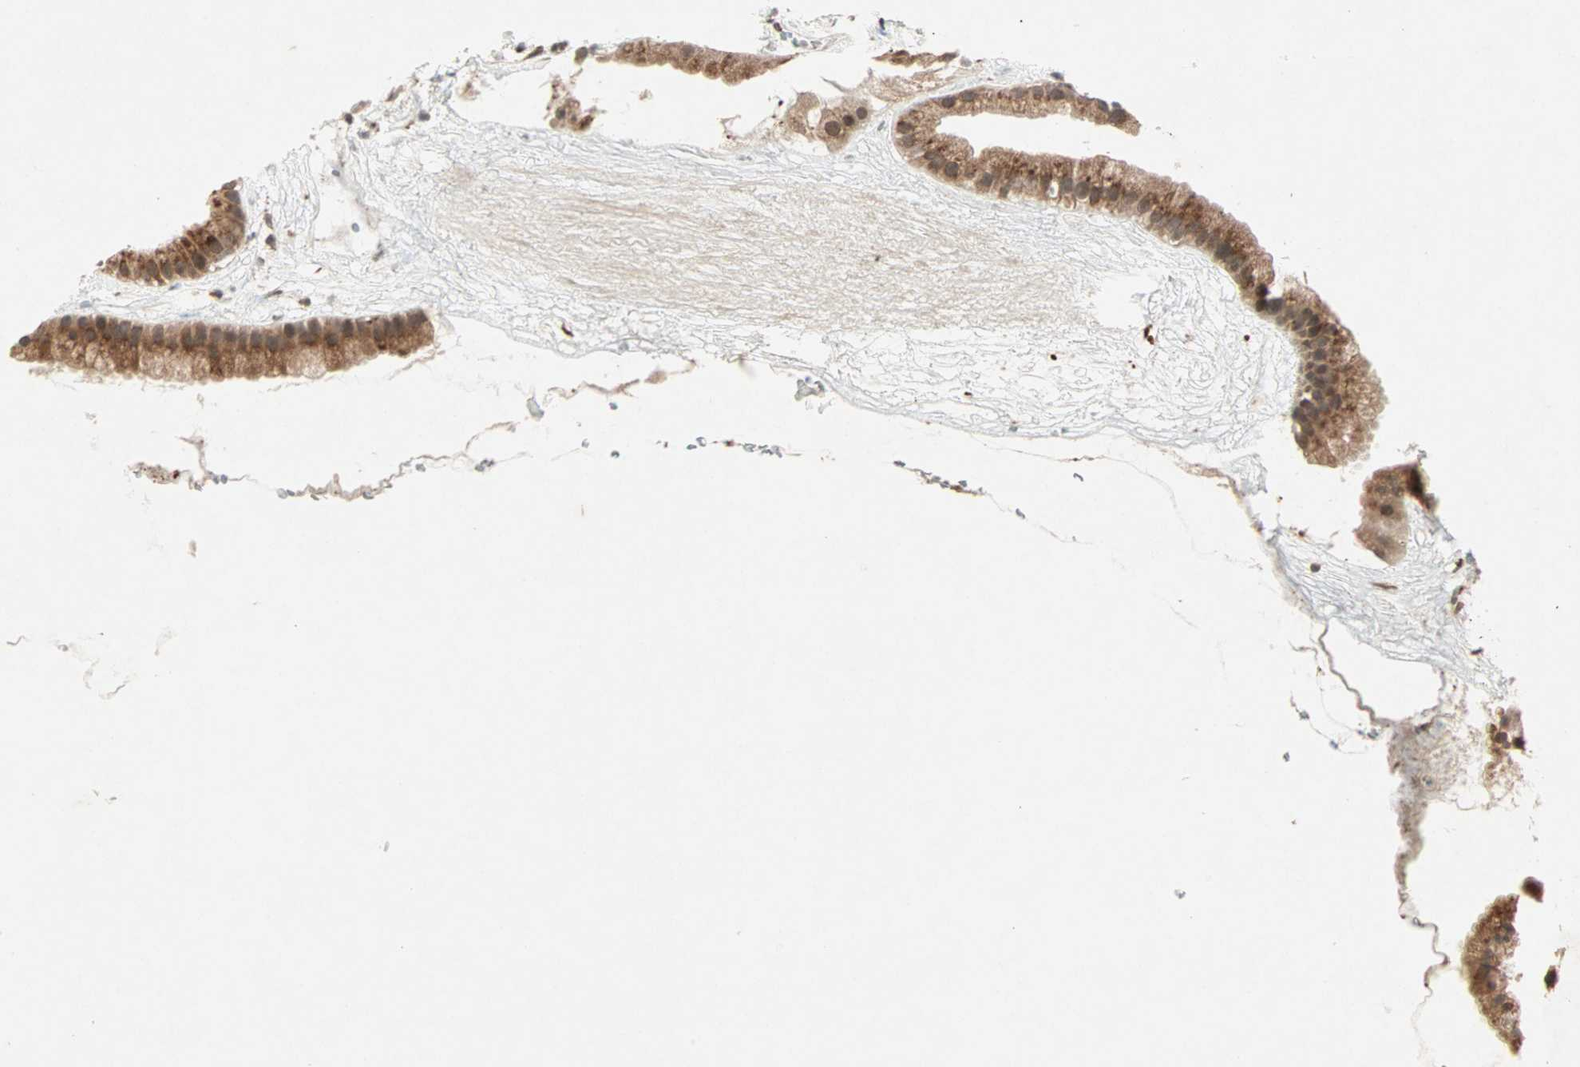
{"staining": {"intensity": "moderate", "quantity": ">75%", "location": "cytoplasmic/membranous,nuclear"}, "tissue": "gallbladder", "cell_type": "Glandular cells", "image_type": "normal", "snomed": [{"axis": "morphology", "description": "Normal tissue, NOS"}, {"axis": "topography", "description": "Gallbladder"}], "caption": "Protein staining shows moderate cytoplasmic/membranous,nuclear staining in about >75% of glandular cells in unremarkable gallbladder.", "gene": "ZNF37A", "patient": {"sex": "female", "age": 64}}